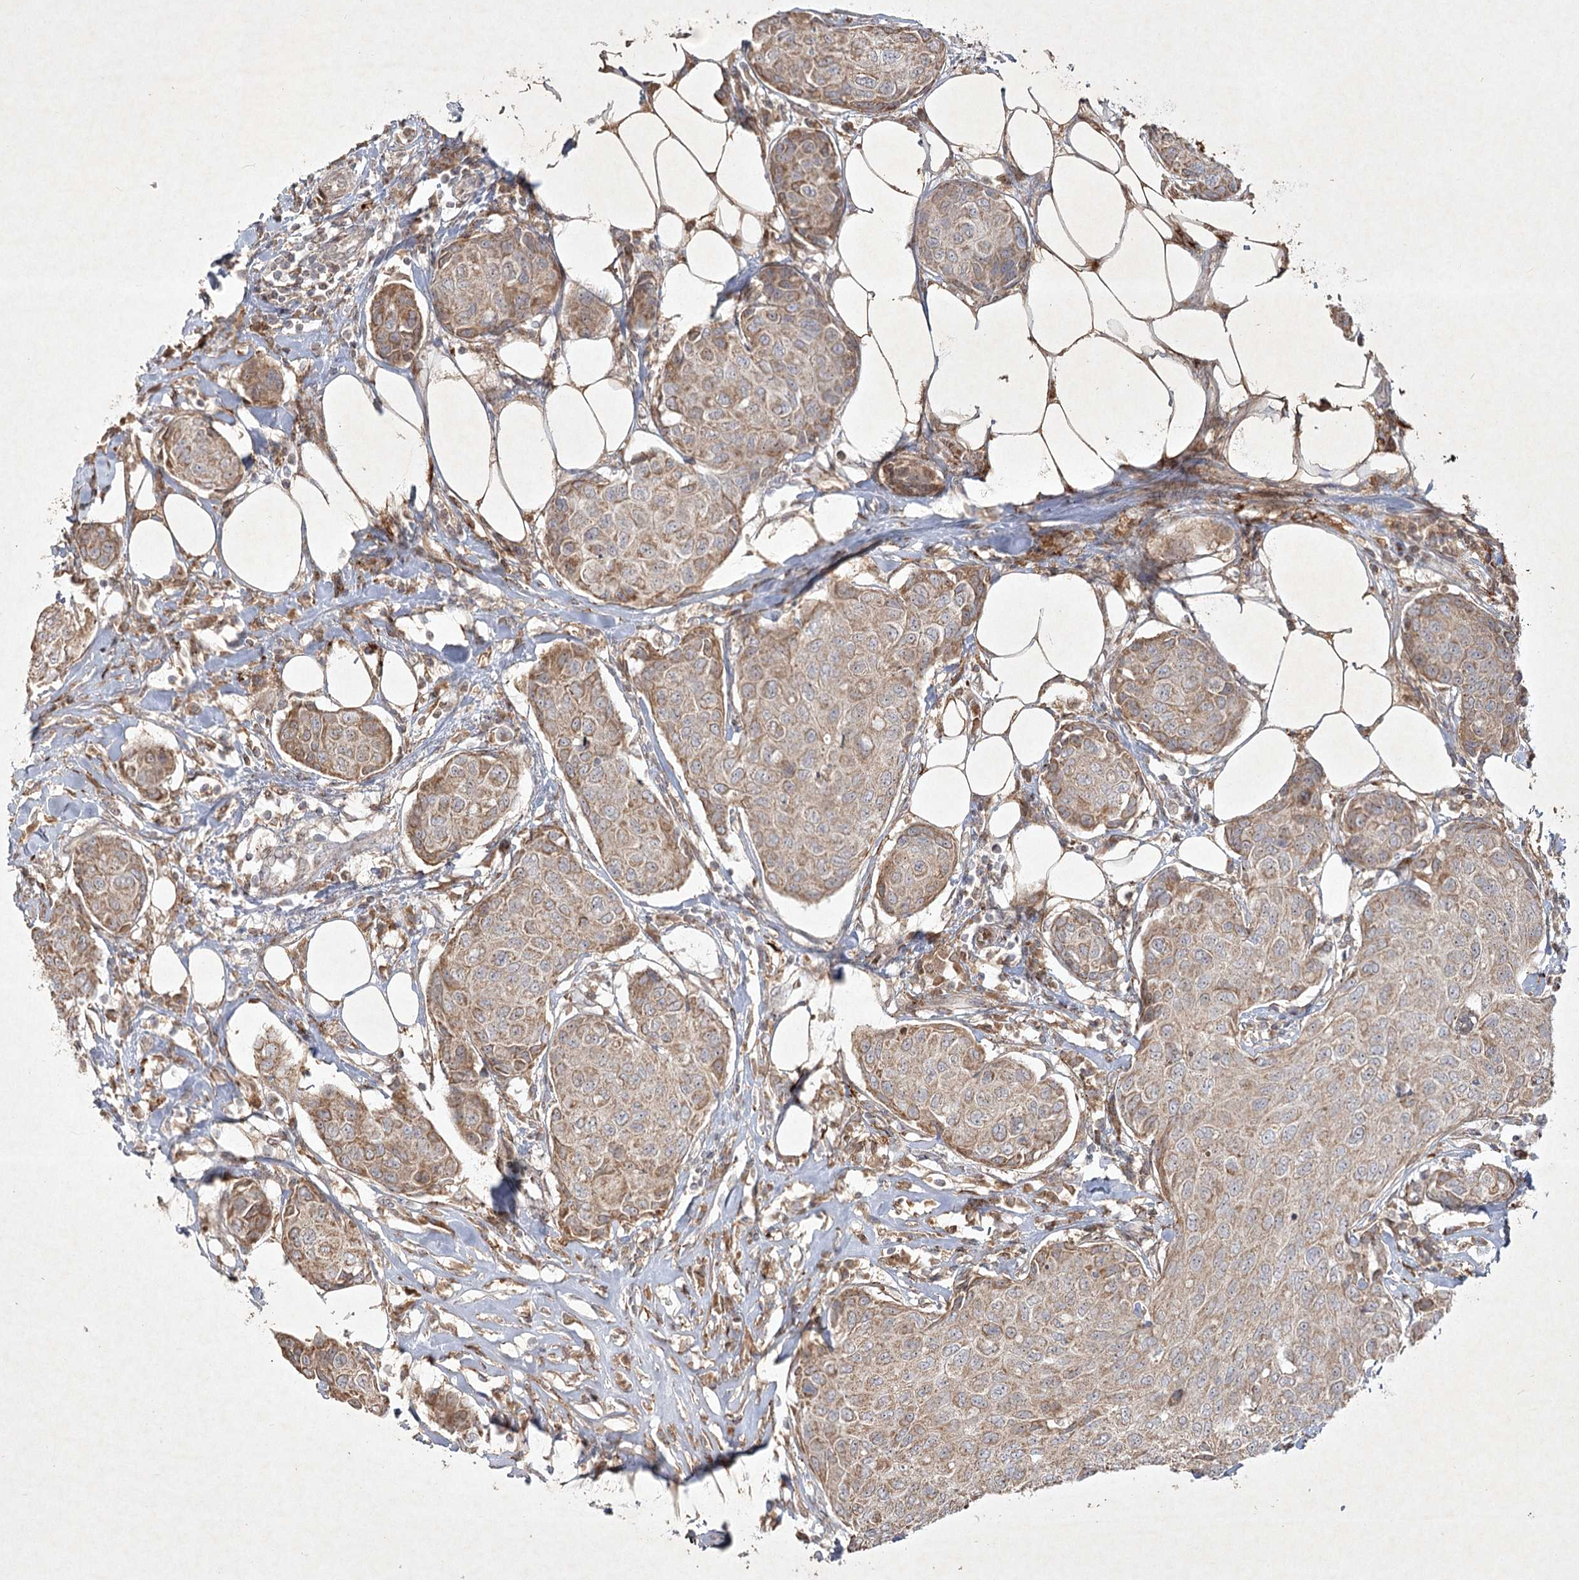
{"staining": {"intensity": "moderate", "quantity": ">75%", "location": "cytoplasmic/membranous"}, "tissue": "breast cancer", "cell_type": "Tumor cells", "image_type": "cancer", "snomed": [{"axis": "morphology", "description": "Duct carcinoma"}, {"axis": "topography", "description": "Breast"}], "caption": "Protein staining displays moderate cytoplasmic/membranous staining in approximately >75% of tumor cells in breast cancer. (IHC, brightfield microscopy, high magnification).", "gene": "KBTBD4", "patient": {"sex": "female", "age": 80}}